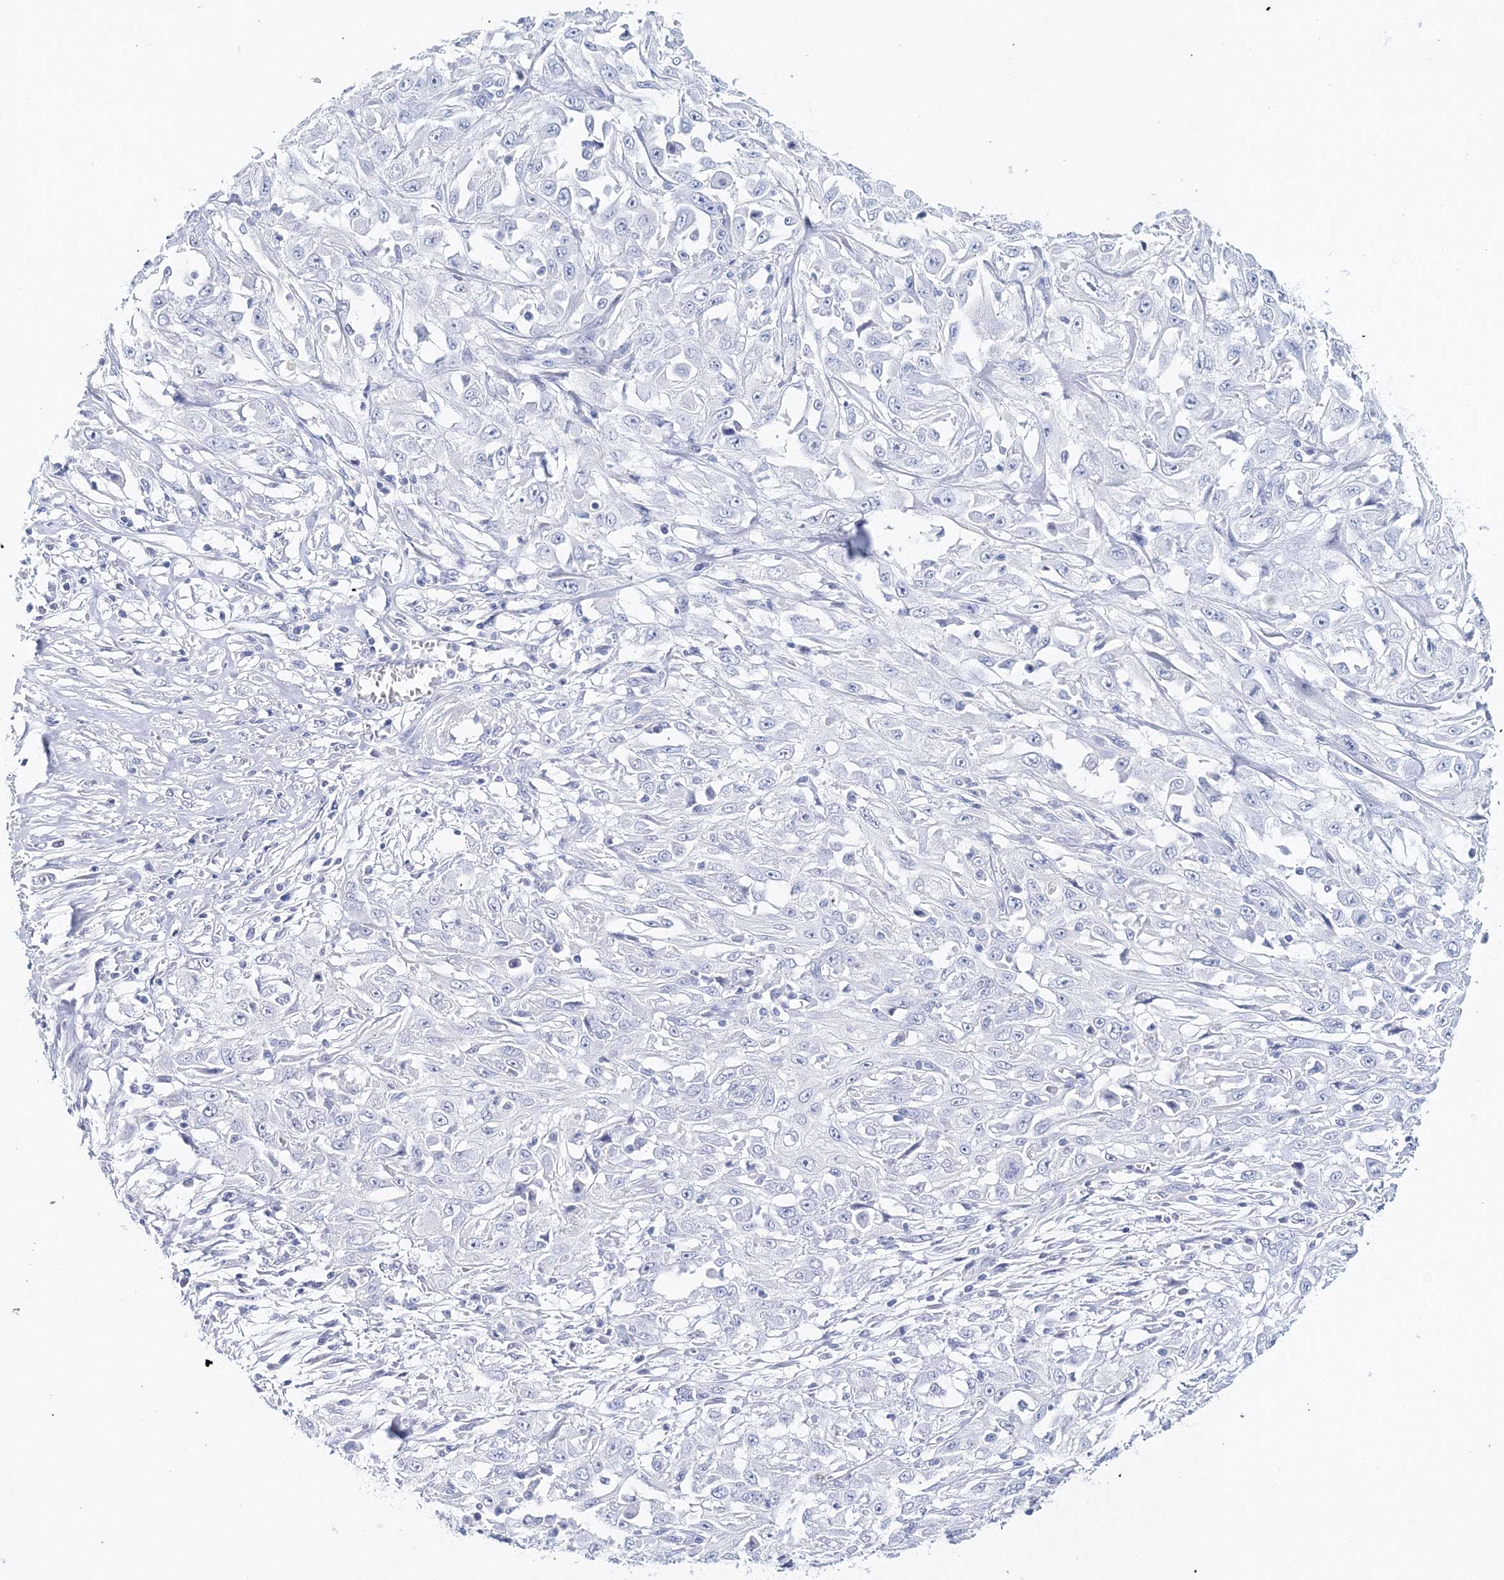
{"staining": {"intensity": "negative", "quantity": "none", "location": "none"}, "tissue": "skin cancer", "cell_type": "Tumor cells", "image_type": "cancer", "snomed": [{"axis": "morphology", "description": "Squamous cell carcinoma, NOS"}, {"axis": "morphology", "description": "Squamous cell carcinoma, metastatic, NOS"}, {"axis": "topography", "description": "Skin"}, {"axis": "topography", "description": "Lymph node"}], "caption": "The immunohistochemistry photomicrograph has no significant positivity in tumor cells of skin cancer tissue.", "gene": "MYOZ2", "patient": {"sex": "male", "age": 75}}